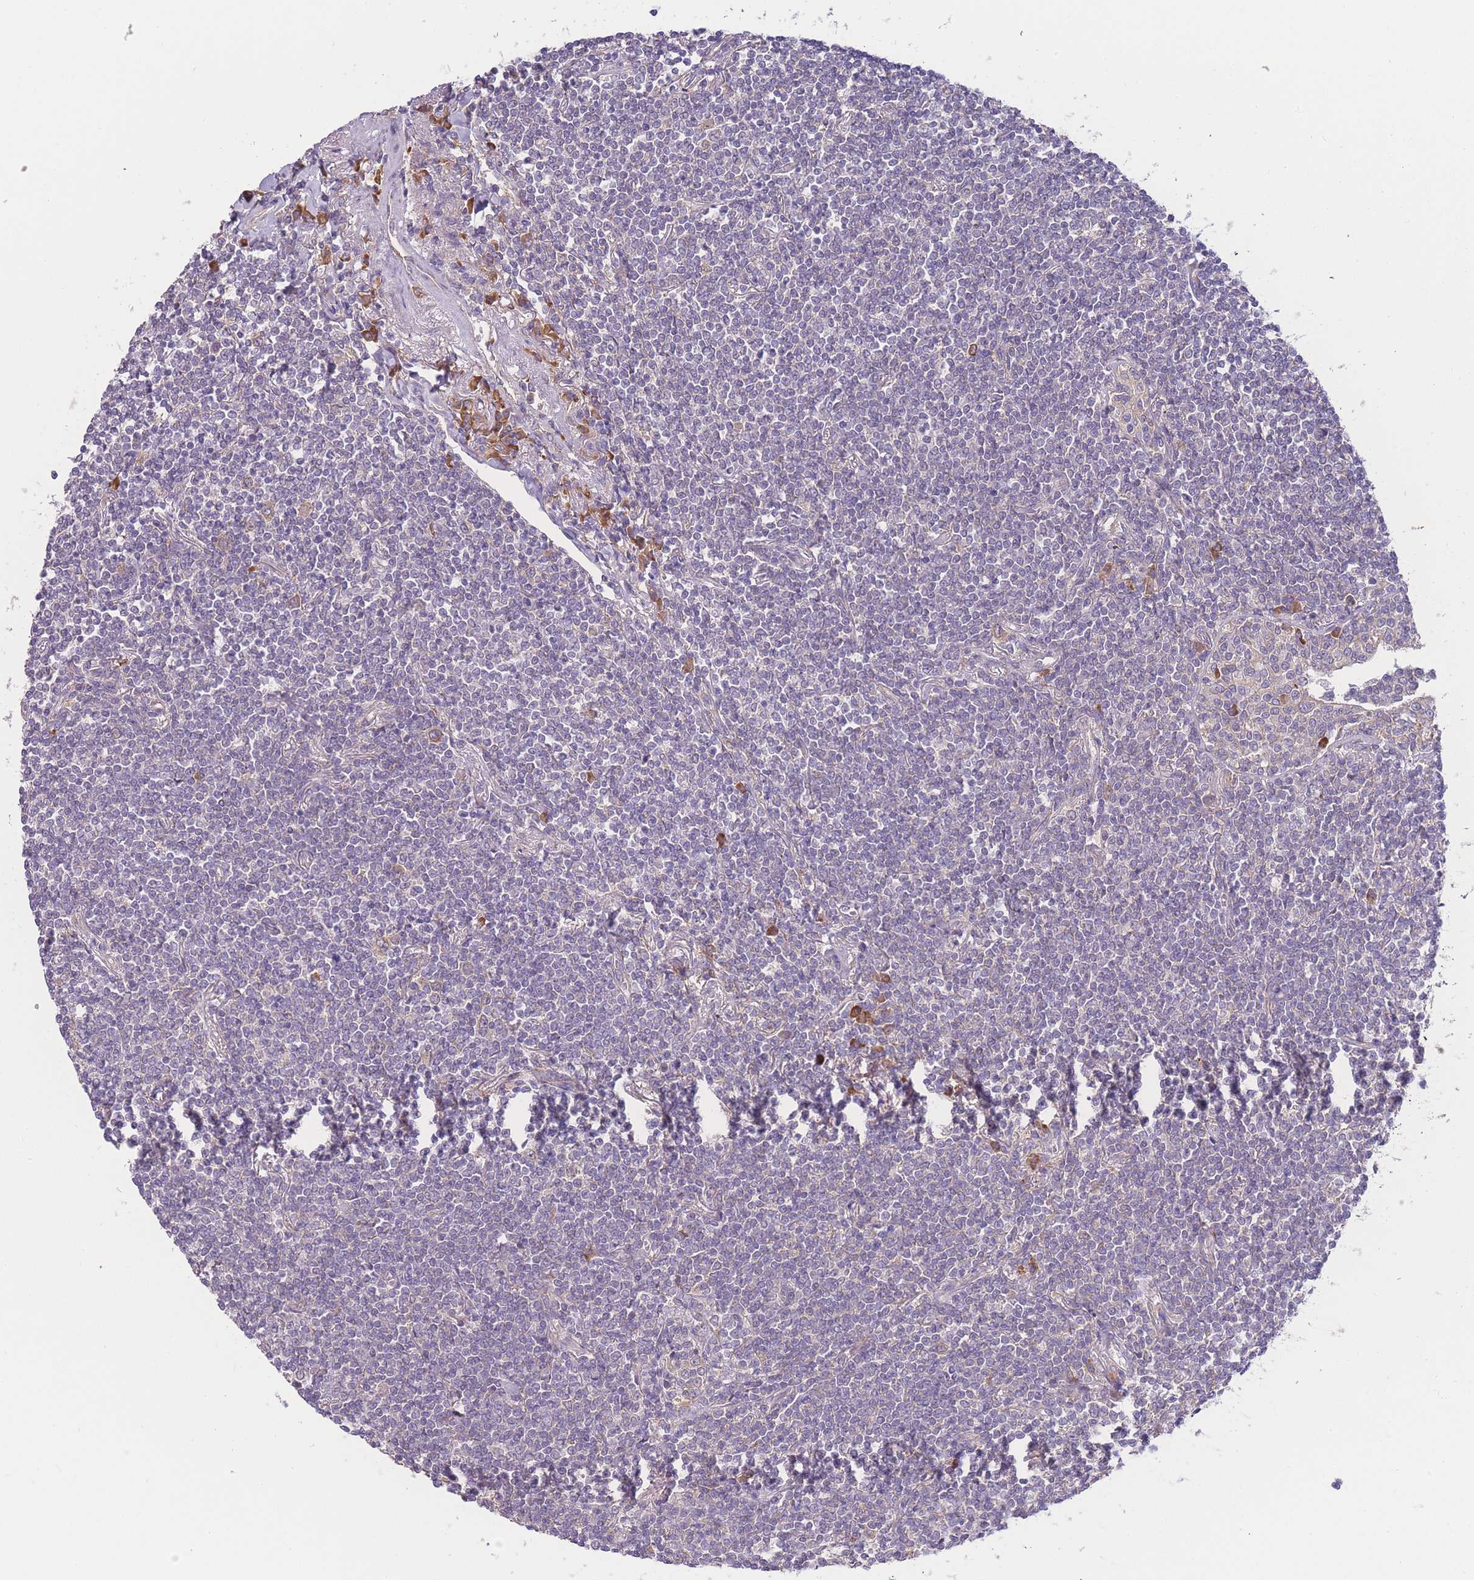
{"staining": {"intensity": "weak", "quantity": "<25%", "location": "cytoplasmic/membranous"}, "tissue": "lymphoma", "cell_type": "Tumor cells", "image_type": "cancer", "snomed": [{"axis": "morphology", "description": "Malignant lymphoma, non-Hodgkin's type, Low grade"}, {"axis": "topography", "description": "Lung"}], "caption": "Tumor cells are negative for brown protein staining in low-grade malignant lymphoma, non-Hodgkin's type. The staining was performed using DAB to visualize the protein expression in brown, while the nuclei were stained in blue with hematoxylin (Magnification: 20x).", "gene": "BEX1", "patient": {"sex": "female", "age": 71}}